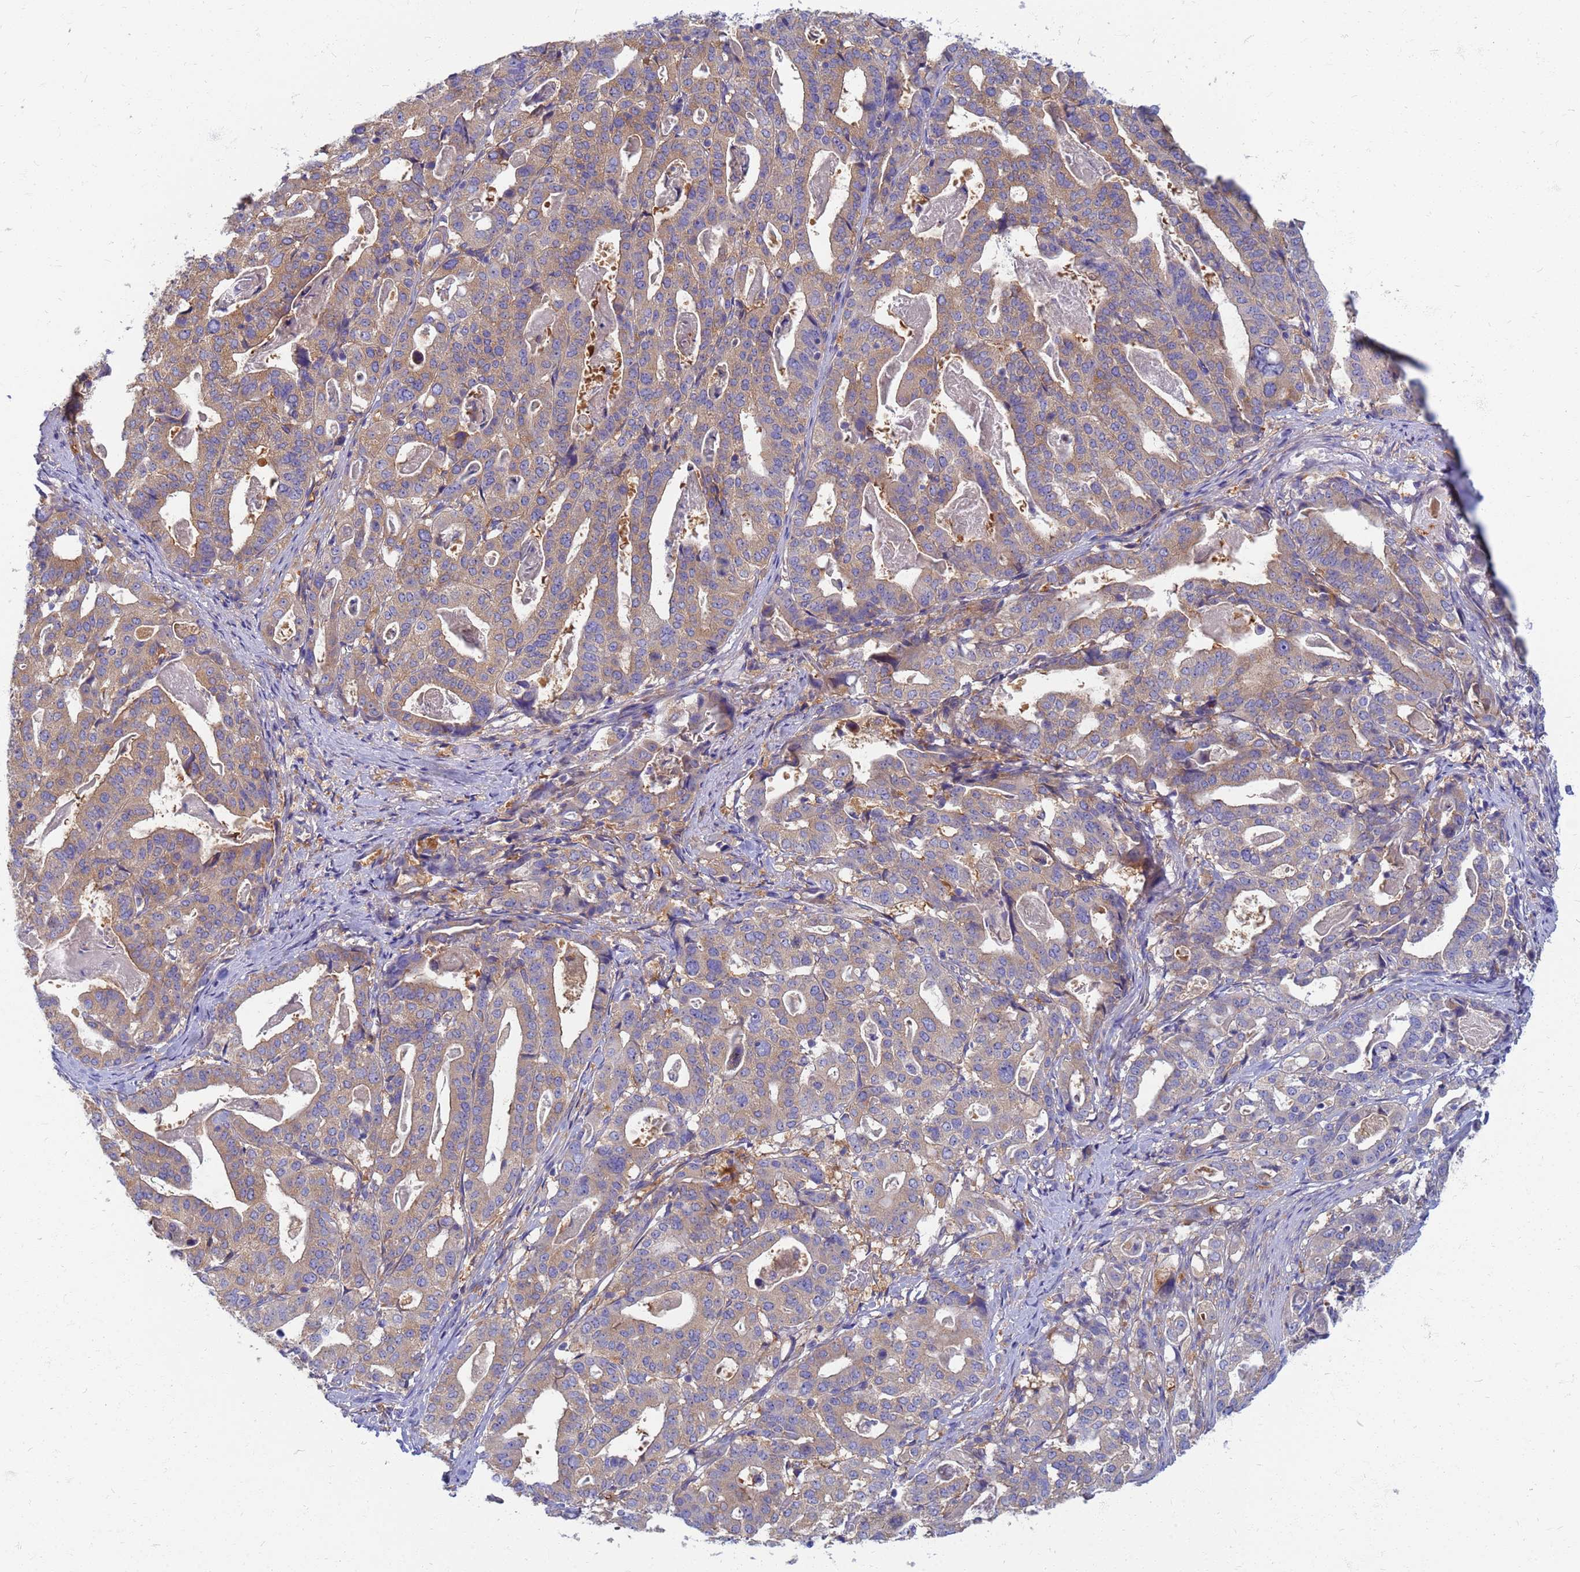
{"staining": {"intensity": "weak", "quantity": ">75%", "location": "cytoplasmic/membranous"}, "tissue": "stomach cancer", "cell_type": "Tumor cells", "image_type": "cancer", "snomed": [{"axis": "morphology", "description": "Adenocarcinoma, NOS"}, {"axis": "topography", "description": "Stomach"}], "caption": "The micrograph displays a brown stain indicating the presence of a protein in the cytoplasmic/membranous of tumor cells in stomach adenocarcinoma.", "gene": "EEA1", "patient": {"sex": "male", "age": 48}}